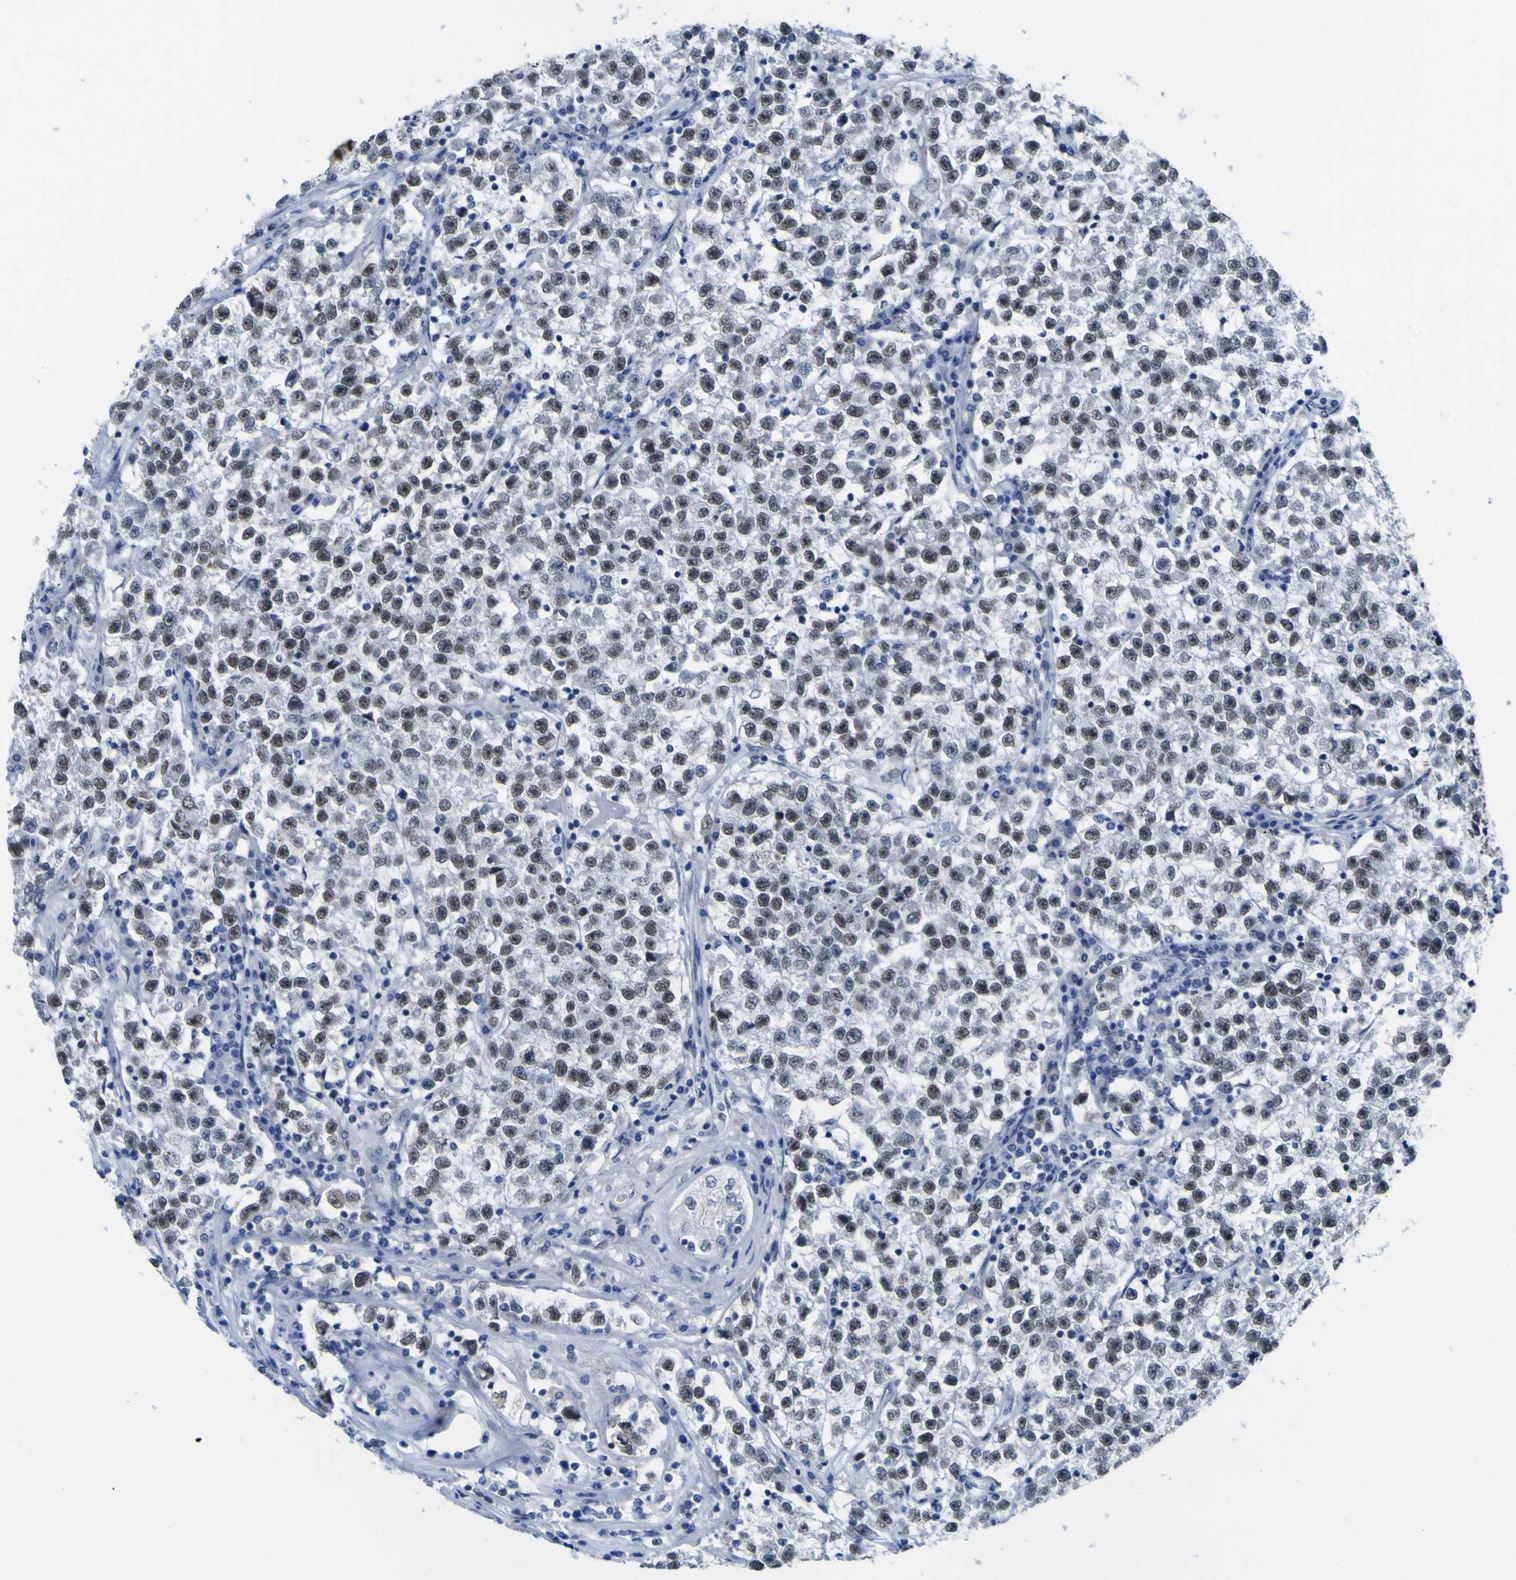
{"staining": {"intensity": "weak", "quantity": ">75%", "location": "nuclear"}, "tissue": "testis cancer", "cell_type": "Tumor cells", "image_type": "cancer", "snomed": [{"axis": "morphology", "description": "Seminoma, NOS"}, {"axis": "topography", "description": "Testis"}], "caption": "Protein staining of testis cancer (seminoma) tissue displays weak nuclear positivity in approximately >75% of tumor cells.", "gene": "MBD3", "patient": {"sex": "male", "age": 22}}